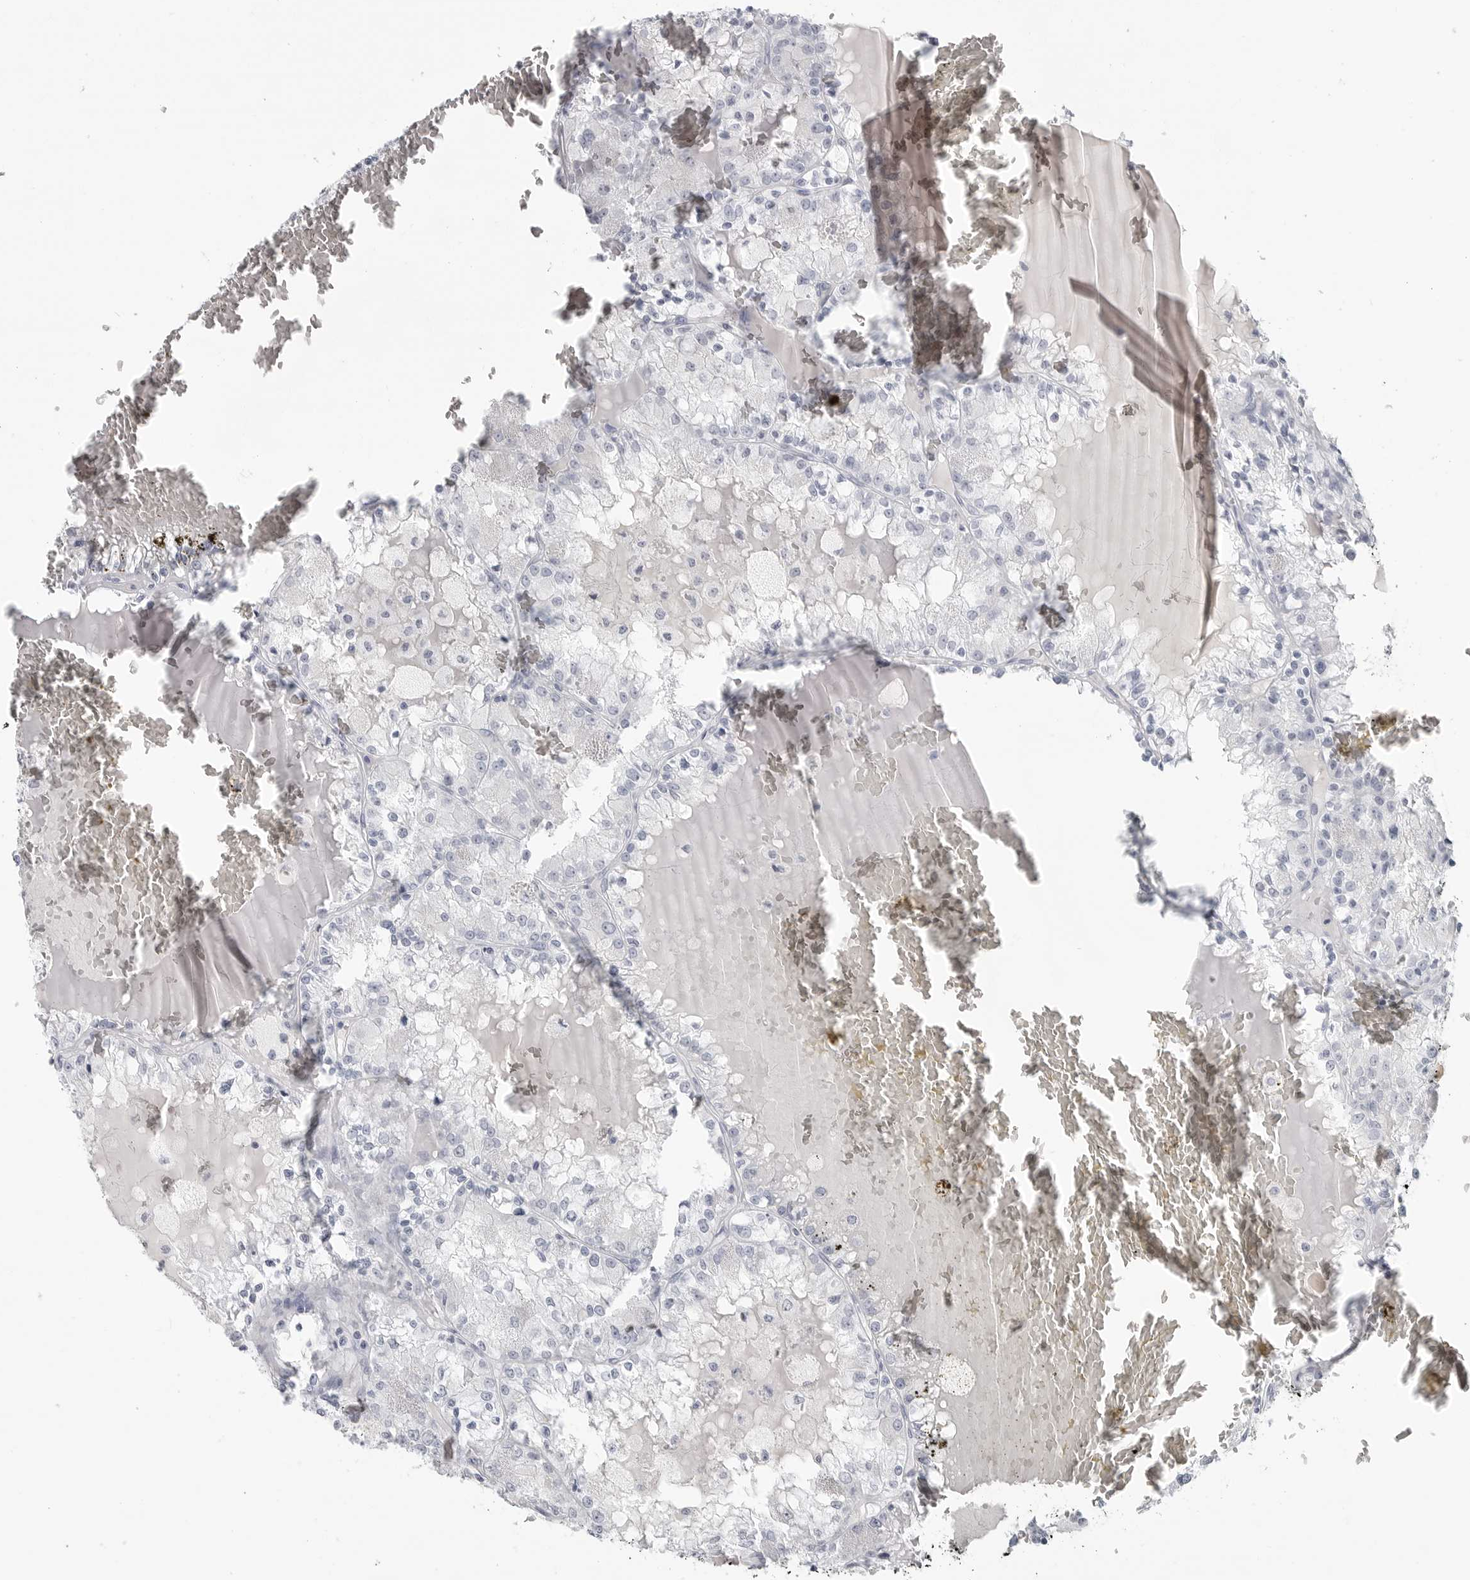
{"staining": {"intensity": "negative", "quantity": "none", "location": "none"}, "tissue": "renal cancer", "cell_type": "Tumor cells", "image_type": "cancer", "snomed": [{"axis": "morphology", "description": "Adenocarcinoma, NOS"}, {"axis": "topography", "description": "Kidney"}], "caption": "Tumor cells show no significant positivity in adenocarcinoma (renal). (DAB (3,3'-diaminobenzidine) immunohistochemistry, high magnification).", "gene": "LY6D", "patient": {"sex": "female", "age": 59}}